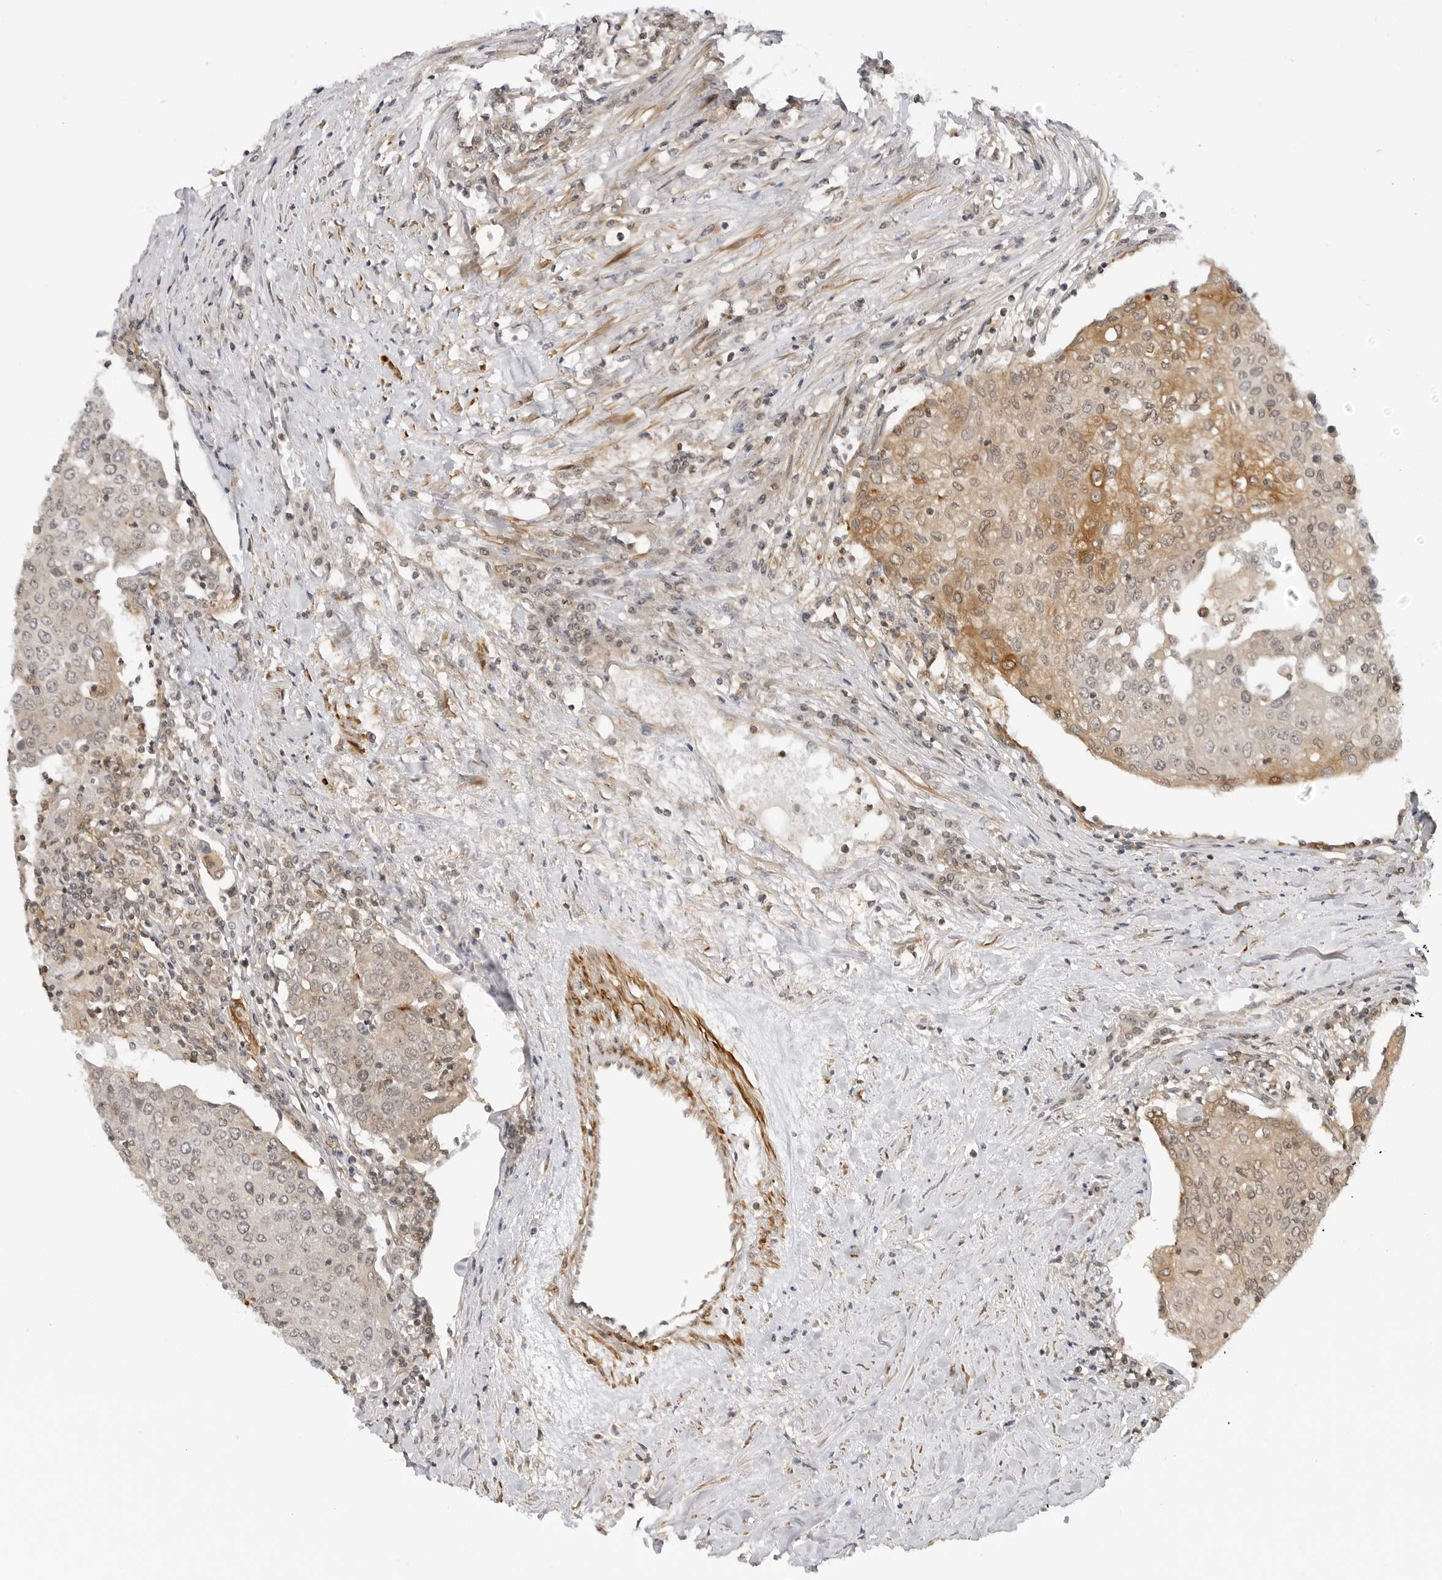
{"staining": {"intensity": "moderate", "quantity": "<25%", "location": "cytoplasmic/membranous"}, "tissue": "urothelial cancer", "cell_type": "Tumor cells", "image_type": "cancer", "snomed": [{"axis": "morphology", "description": "Urothelial carcinoma, High grade"}, {"axis": "topography", "description": "Urinary bladder"}], "caption": "A brown stain labels moderate cytoplasmic/membranous positivity of a protein in human urothelial carcinoma (high-grade) tumor cells.", "gene": "MAP2K5", "patient": {"sex": "female", "age": 85}}